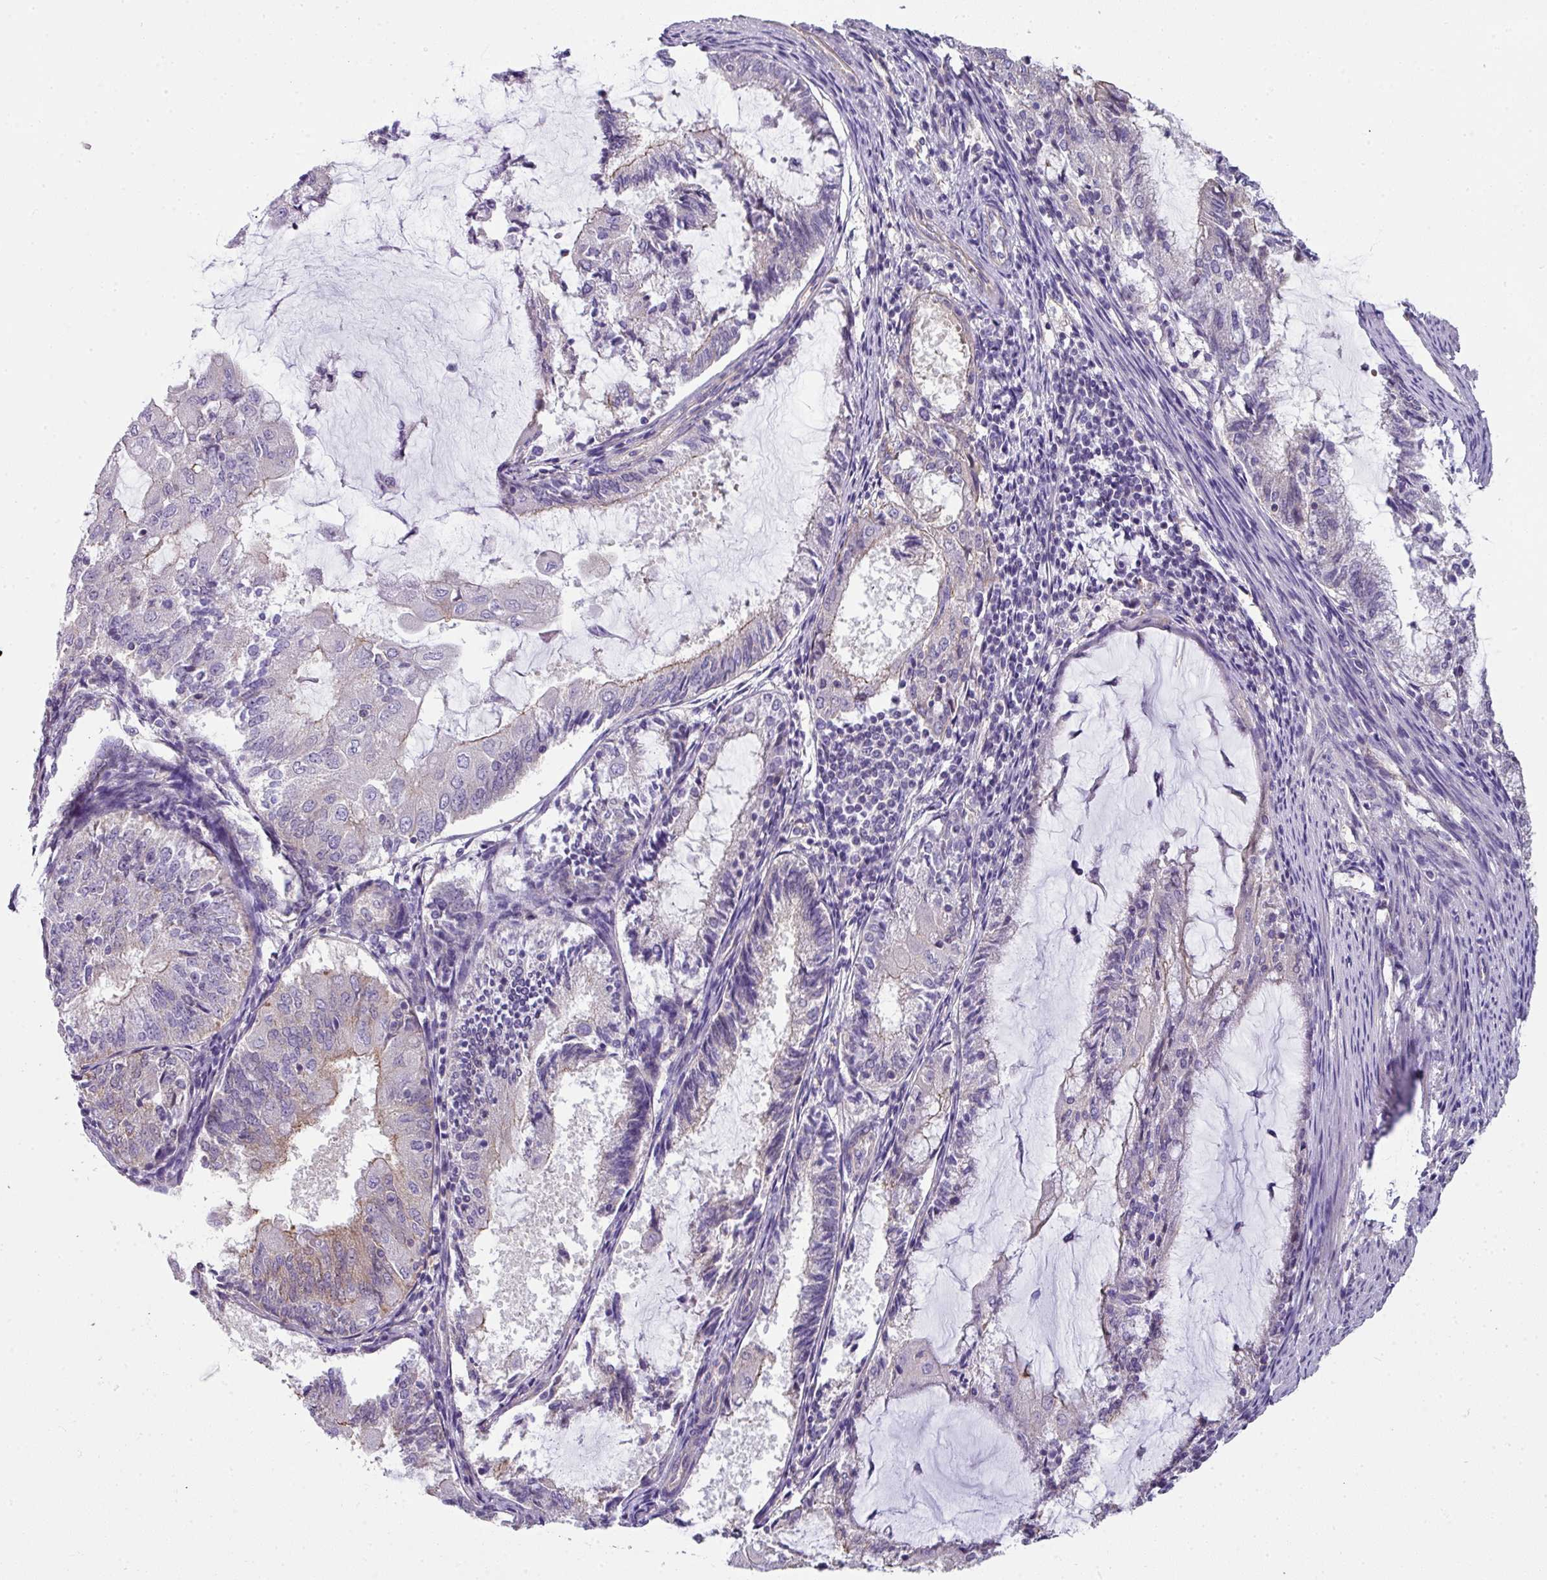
{"staining": {"intensity": "negative", "quantity": "none", "location": "none"}, "tissue": "endometrial cancer", "cell_type": "Tumor cells", "image_type": "cancer", "snomed": [{"axis": "morphology", "description": "Adenocarcinoma, NOS"}, {"axis": "topography", "description": "Endometrium"}], "caption": "A high-resolution histopathology image shows immunohistochemistry (IHC) staining of adenocarcinoma (endometrial), which reveals no significant positivity in tumor cells. (DAB (3,3'-diaminobenzidine) immunohistochemistry (IHC) with hematoxylin counter stain).", "gene": "PALS2", "patient": {"sex": "female", "age": 81}}